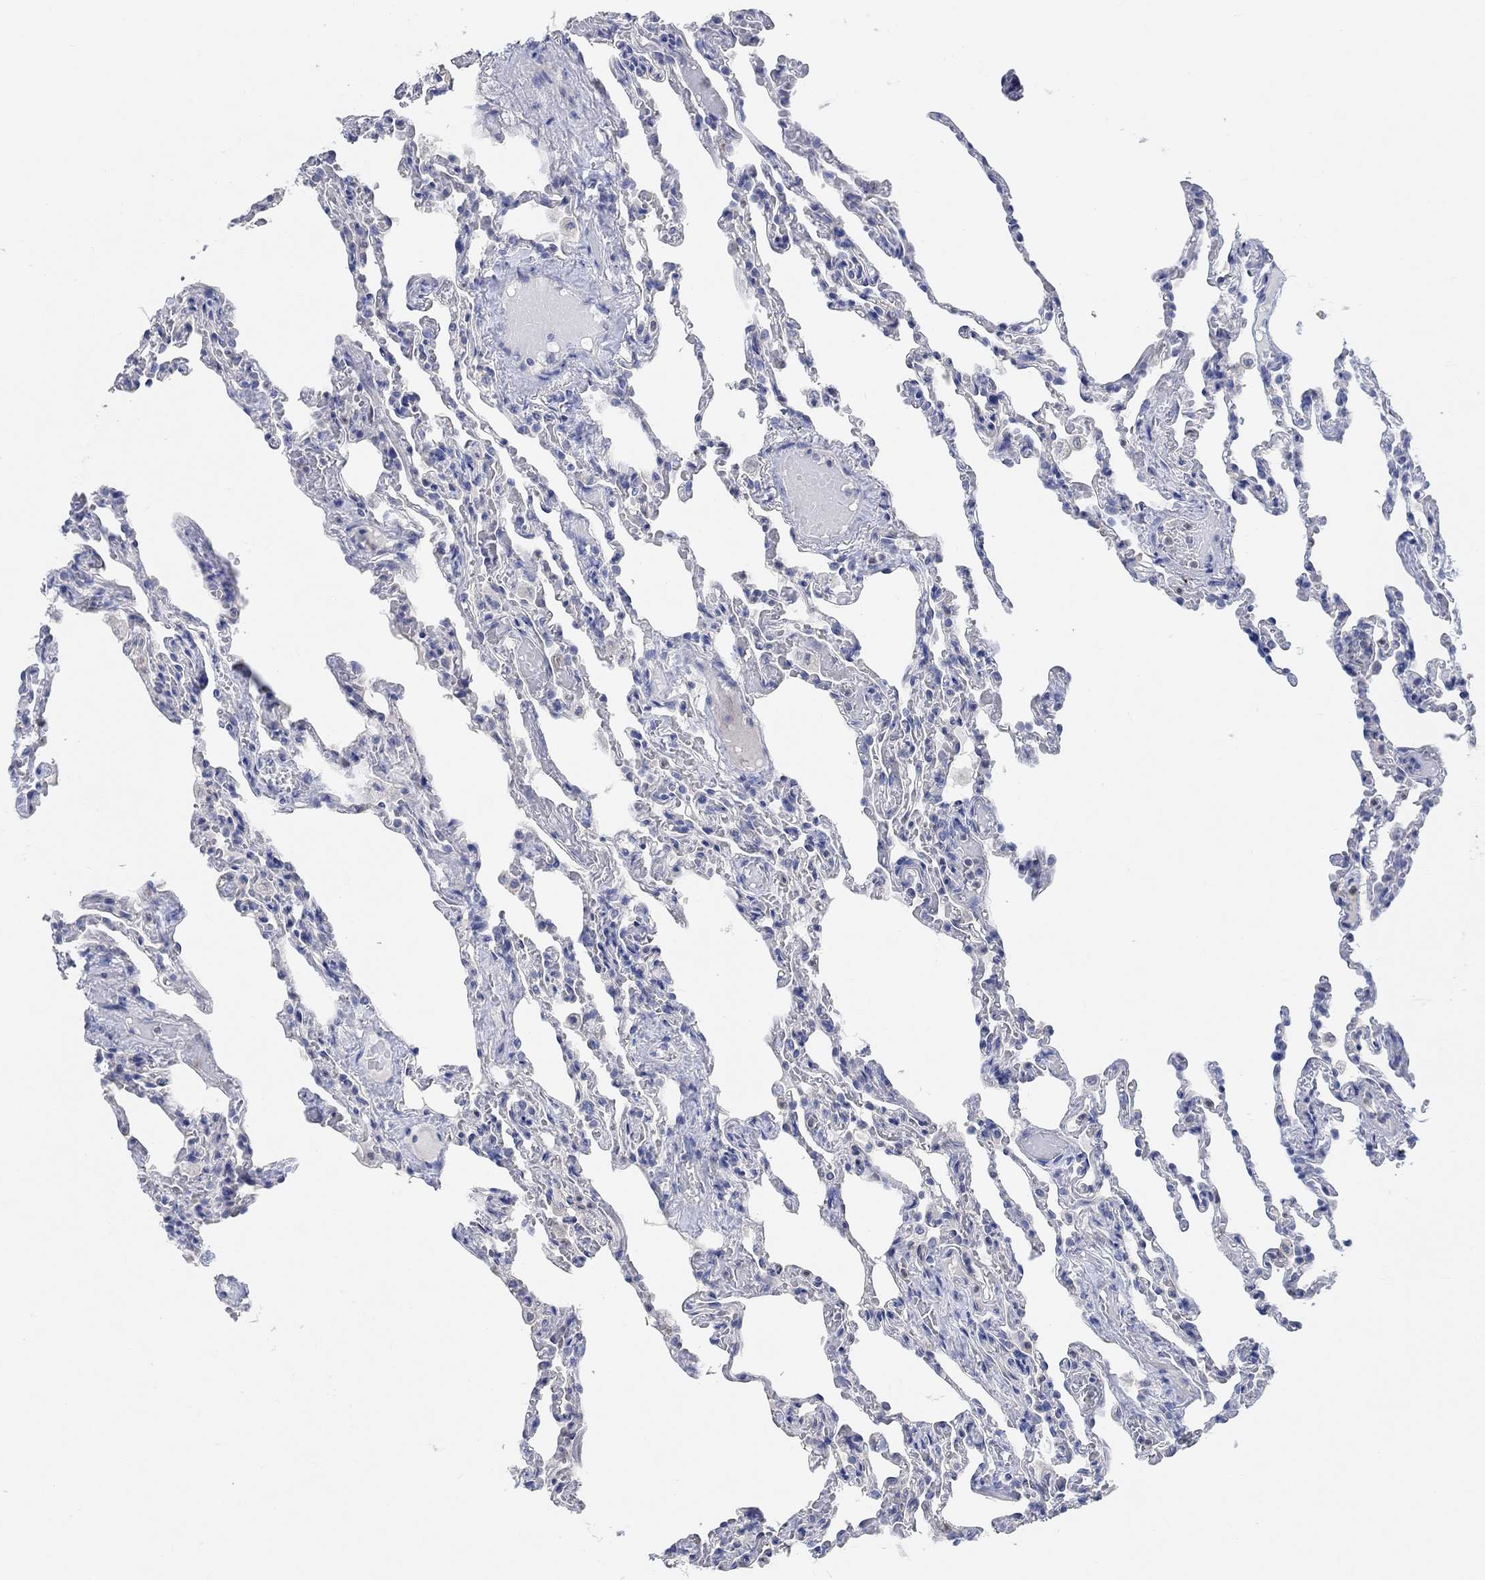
{"staining": {"intensity": "negative", "quantity": "none", "location": "none"}, "tissue": "lung", "cell_type": "Alveolar cells", "image_type": "normal", "snomed": [{"axis": "morphology", "description": "Normal tissue, NOS"}, {"axis": "topography", "description": "Lung"}], "caption": "IHC histopathology image of normal lung: lung stained with DAB shows no significant protein staining in alveolar cells.", "gene": "NLRP14", "patient": {"sex": "female", "age": 43}}